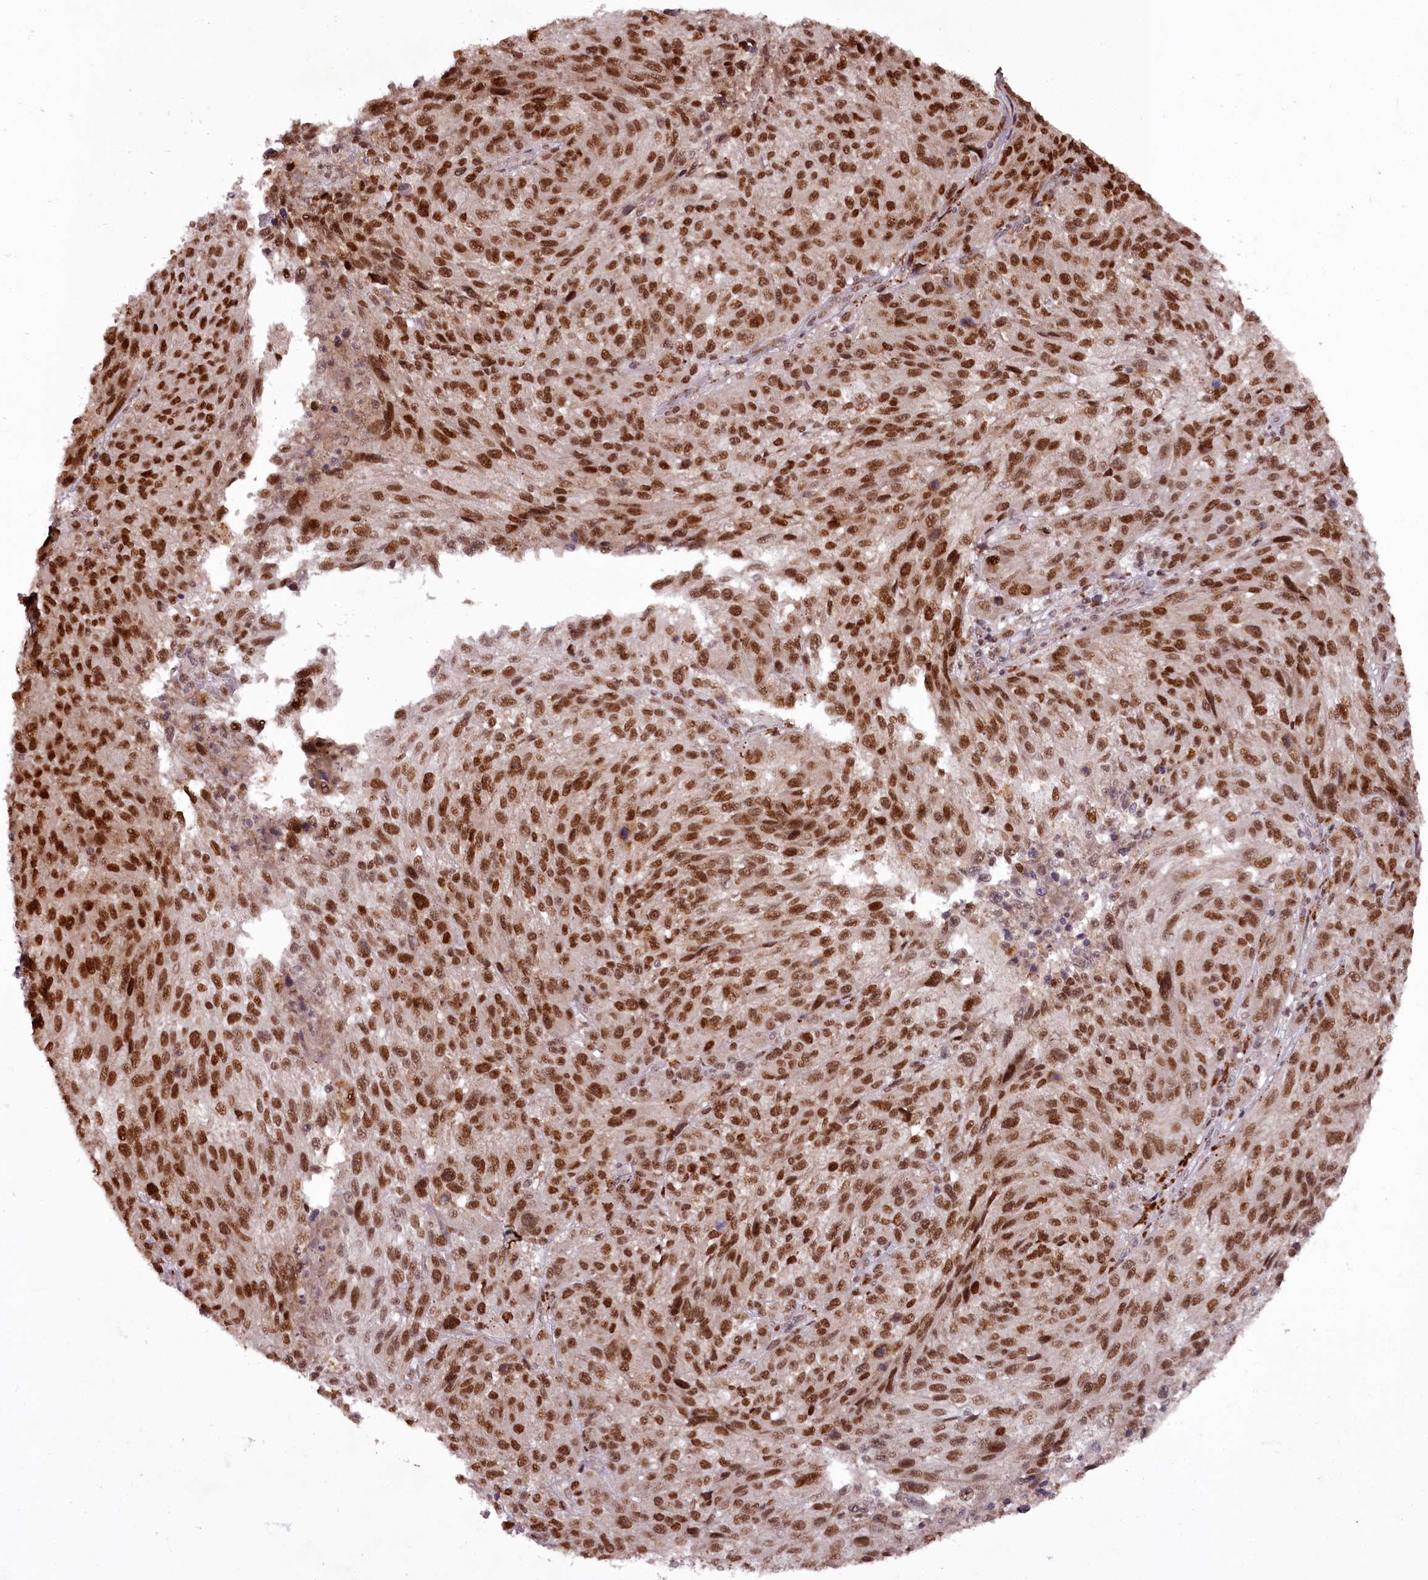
{"staining": {"intensity": "strong", "quantity": "25%-75%", "location": "nuclear"}, "tissue": "melanoma", "cell_type": "Tumor cells", "image_type": "cancer", "snomed": [{"axis": "morphology", "description": "Malignant melanoma, NOS"}, {"axis": "topography", "description": "Skin"}], "caption": "Human malignant melanoma stained with a brown dye reveals strong nuclear positive expression in approximately 25%-75% of tumor cells.", "gene": "CEP83", "patient": {"sex": "male", "age": 53}}